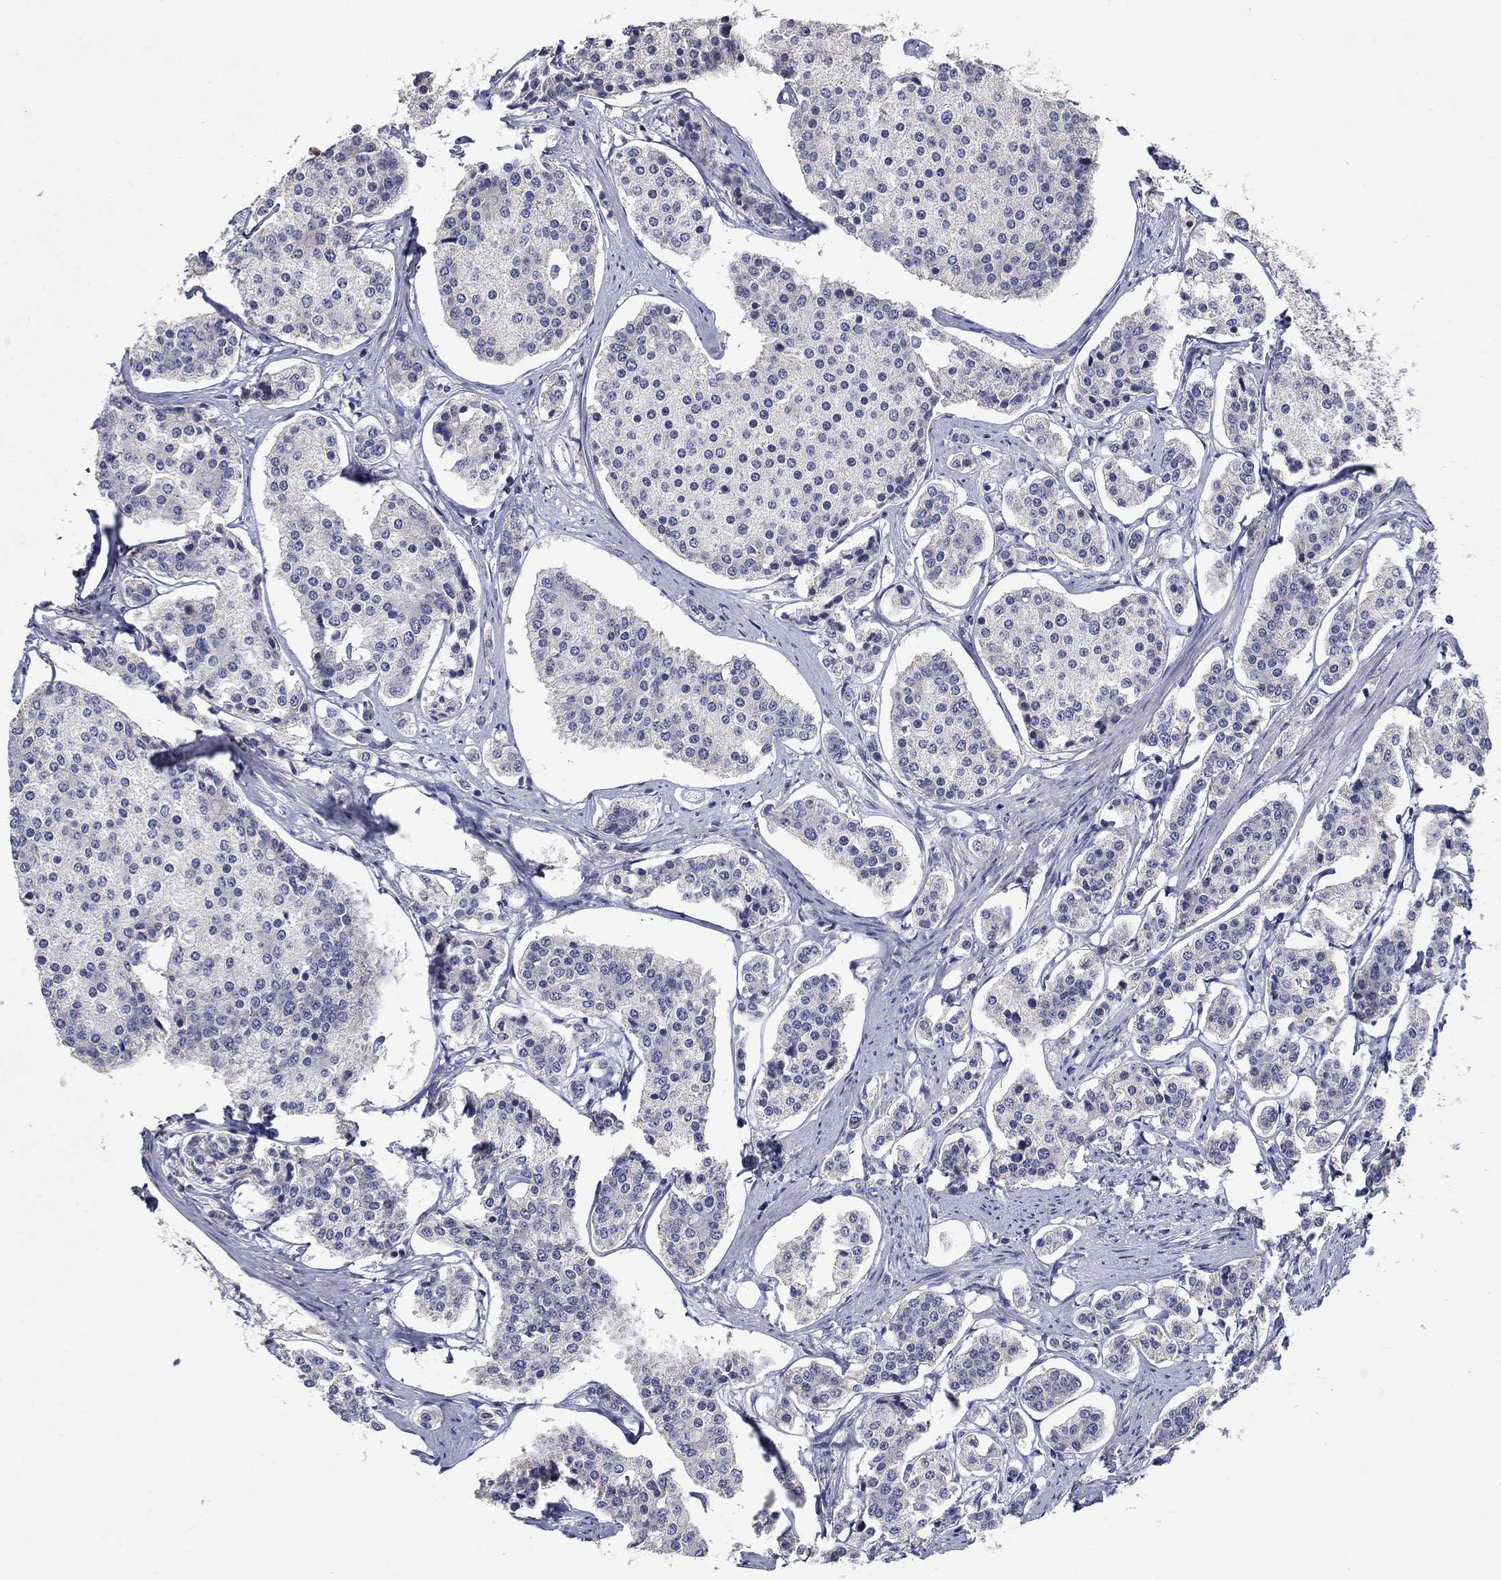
{"staining": {"intensity": "negative", "quantity": "none", "location": "none"}, "tissue": "carcinoid", "cell_type": "Tumor cells", "image_type": "cancer", "snomed": [{"axis": "morphology", "description": "Carcinoid, malignant, NOS"}, {"axis": "topography", "description": "Small intestine"}], "caption": "Image shows no protein positivity in tumor cells of carcinoid tissue.", "gene": "PROZ", "patient": {"sex": "female", "age": 65}}